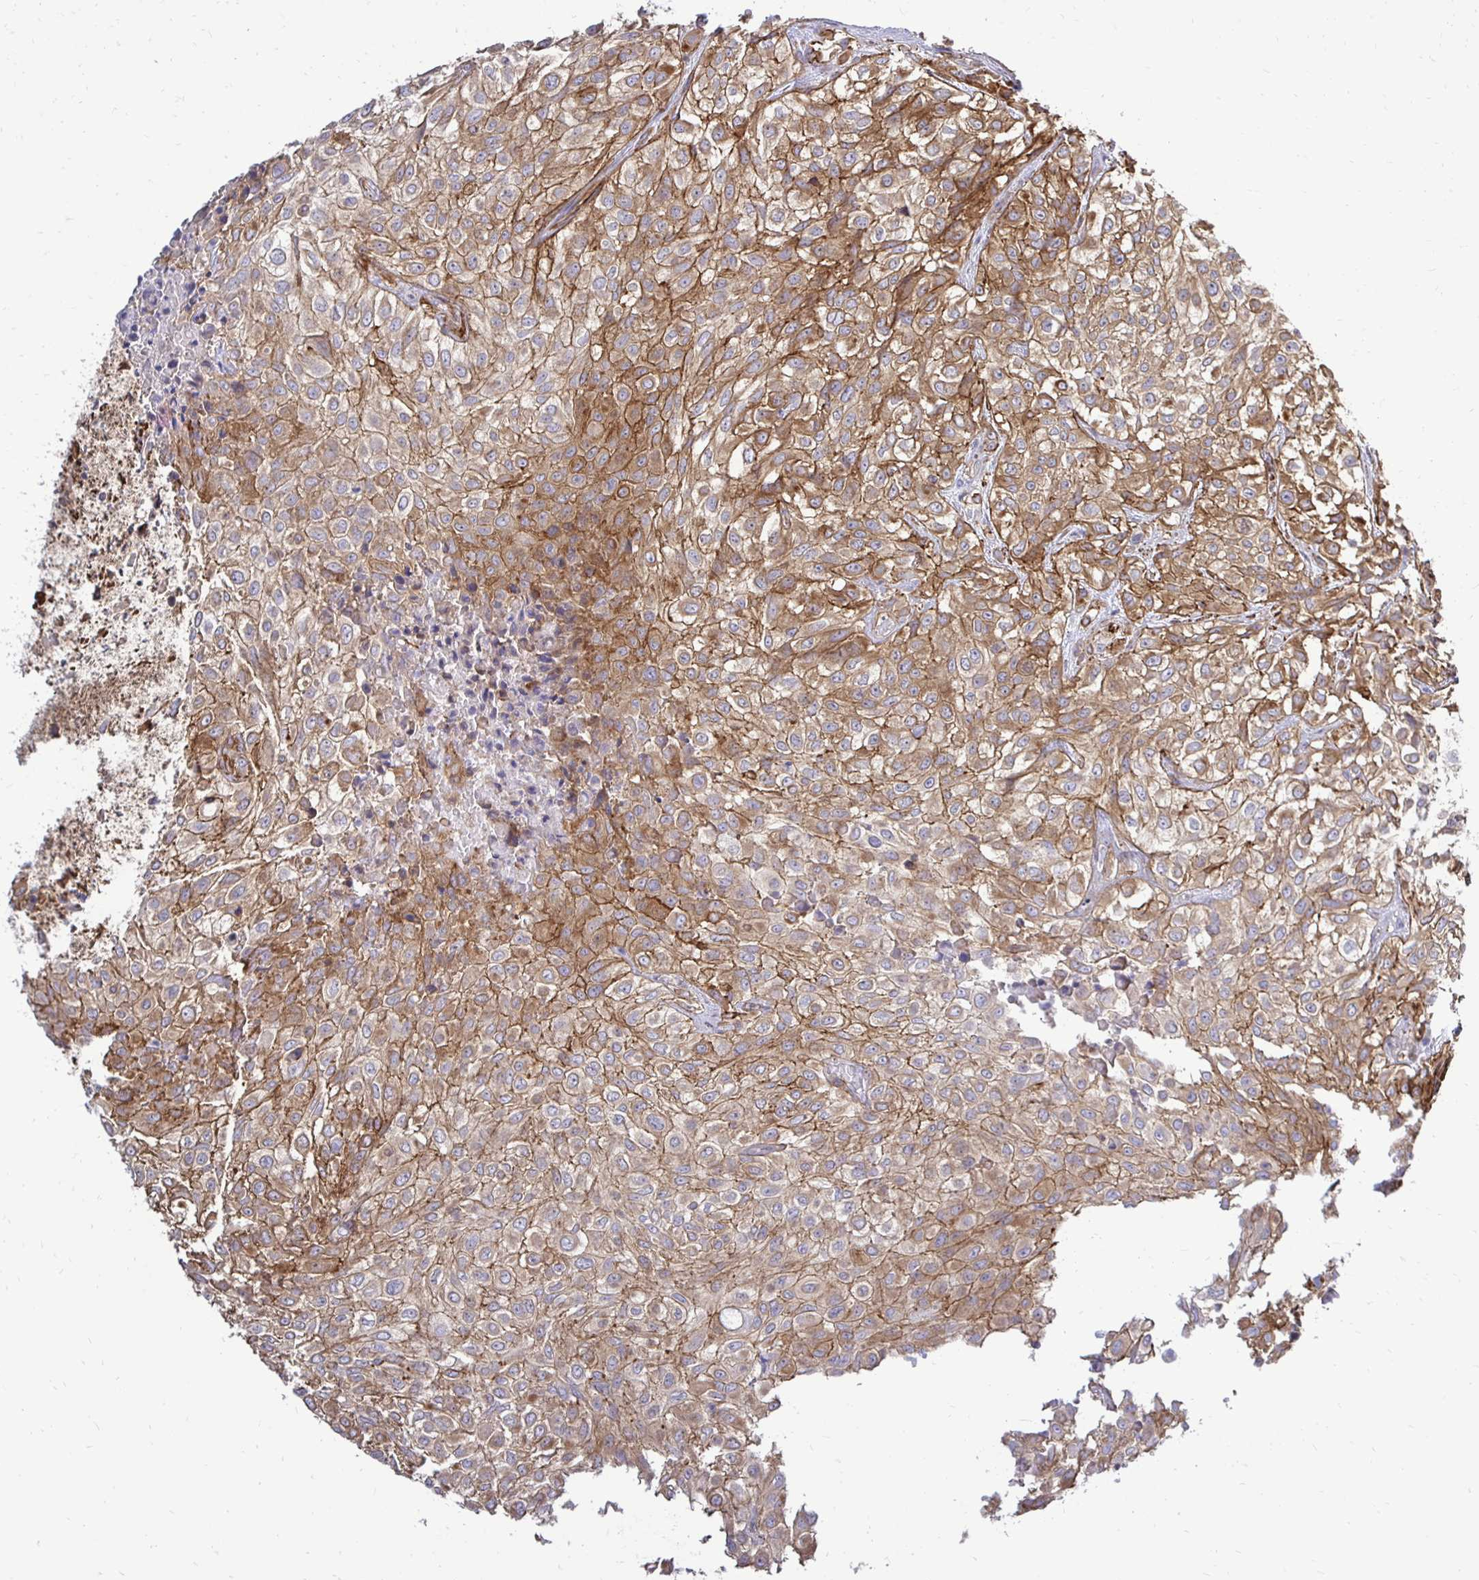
{"staining": {"intensity": "strong", "quantity": ">75%", "location": "cytoplasmic/membranous"}, "tissue": "urothelial cancer", "cell_type": "Tumor cells", "image_type": "cancer", "snomed": [{"axis": "morphology", "description": "Urothelial carcinoma, High grade"}, {"axis": "topography", "description": "Urinary bladder"}], "caption": "Protein expression by immunohistochemistry (IHC) demonstrates strong cytoplasmic/membranous positivity in about >75% of tumor cells in urothelial cancer.", "gene": "CTPS1", "patient": {"sex": "male", "age": 56}}